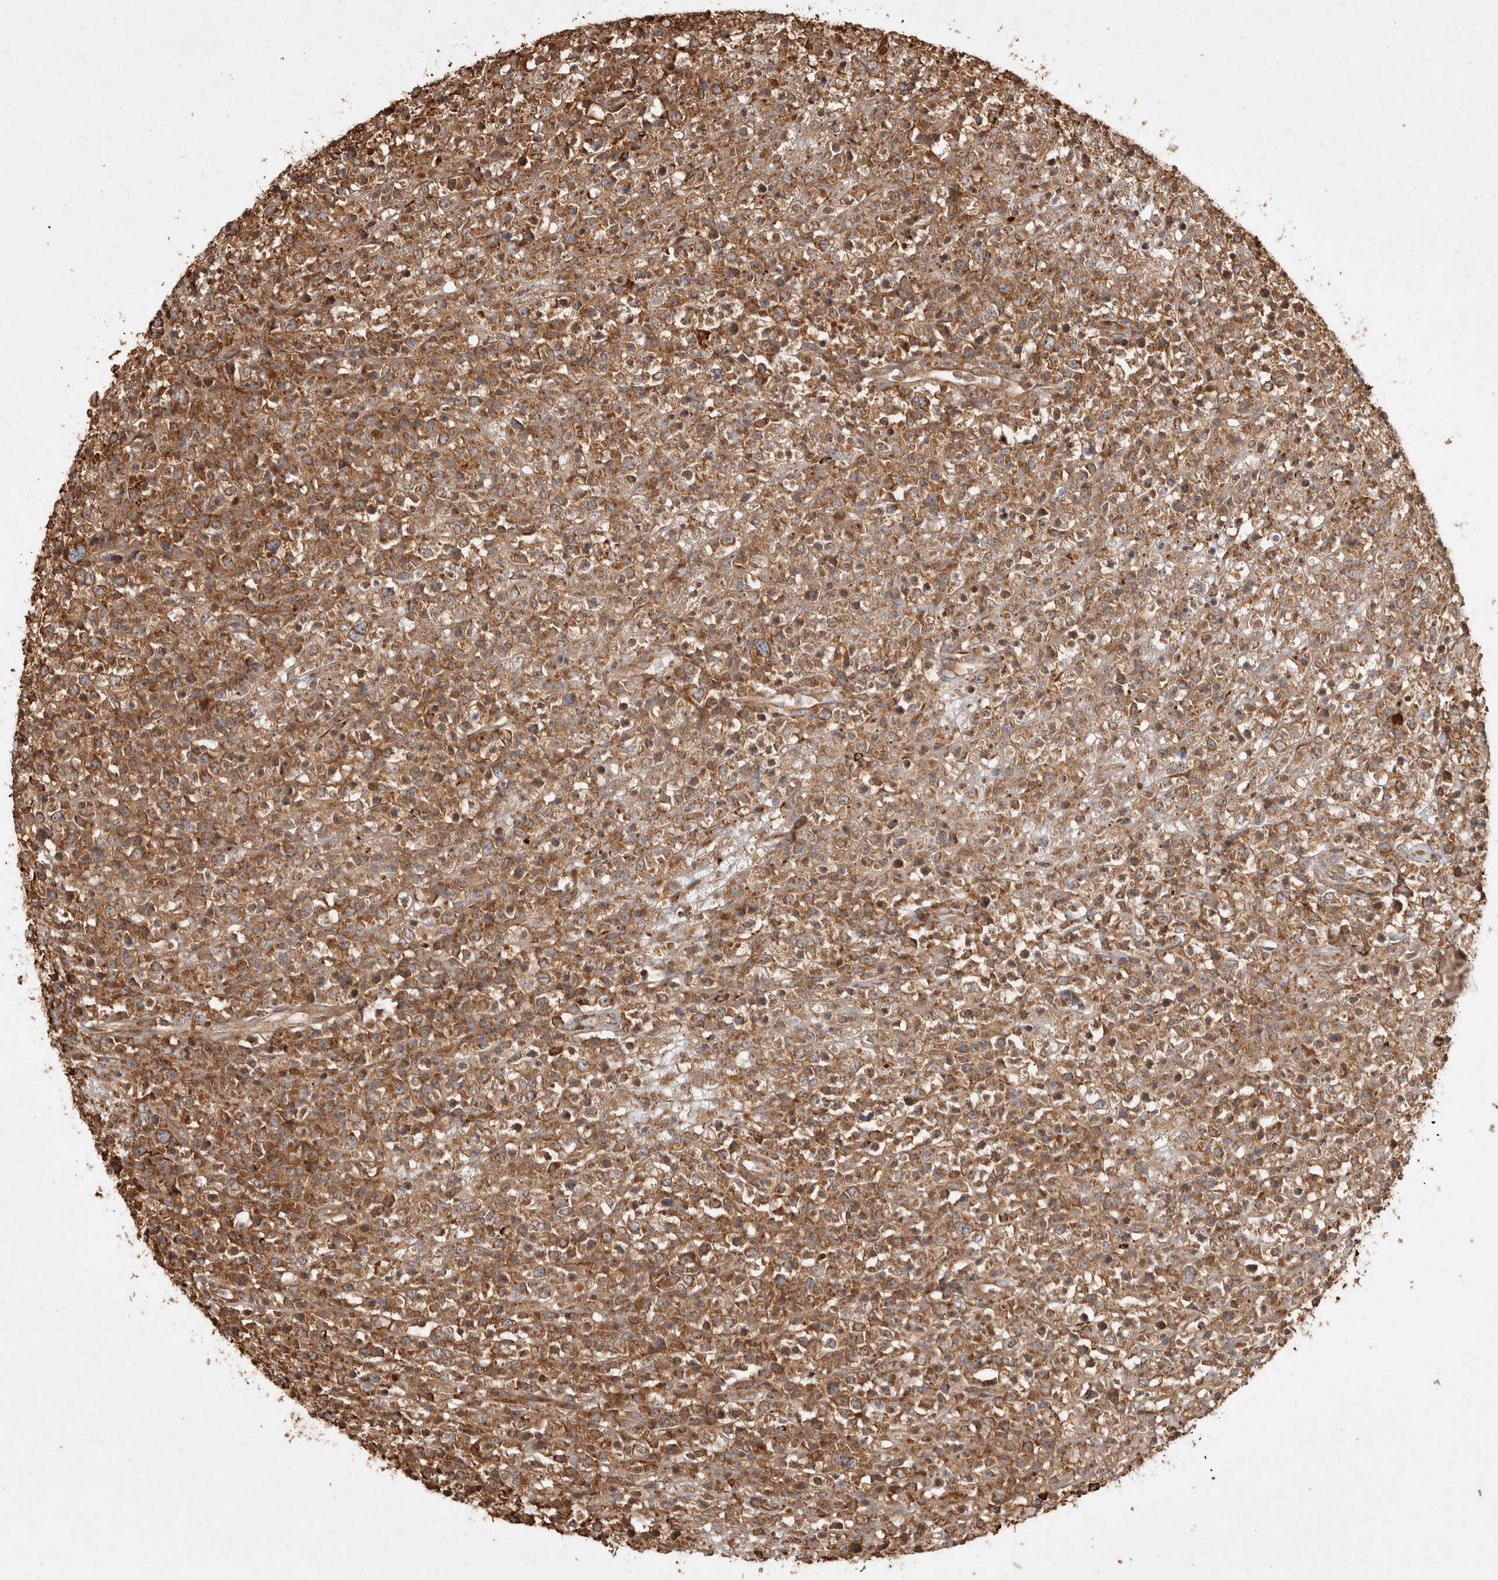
{"staining": {"intensity": "moderate", "quantity": ">75%", "location": "cytoplasmic/membranous"}, "tissue": "lymphoma", "cell_type": "Tumor cells", "image_type": "cancer", "snomed": [{"axis": "morphology", "description": "Malignant lymphoma, non-Hodgkin's type, High grade"}, {"axis": "topography", "description": "Colon"}], "caption": "The immunohistochemical stain shows moderate cytoplasmic/membranous positivity in tumor cells of lymphoma tissue.", "gene": "CAMSAP2", "patient": {"sex": "female", "age": 53}}